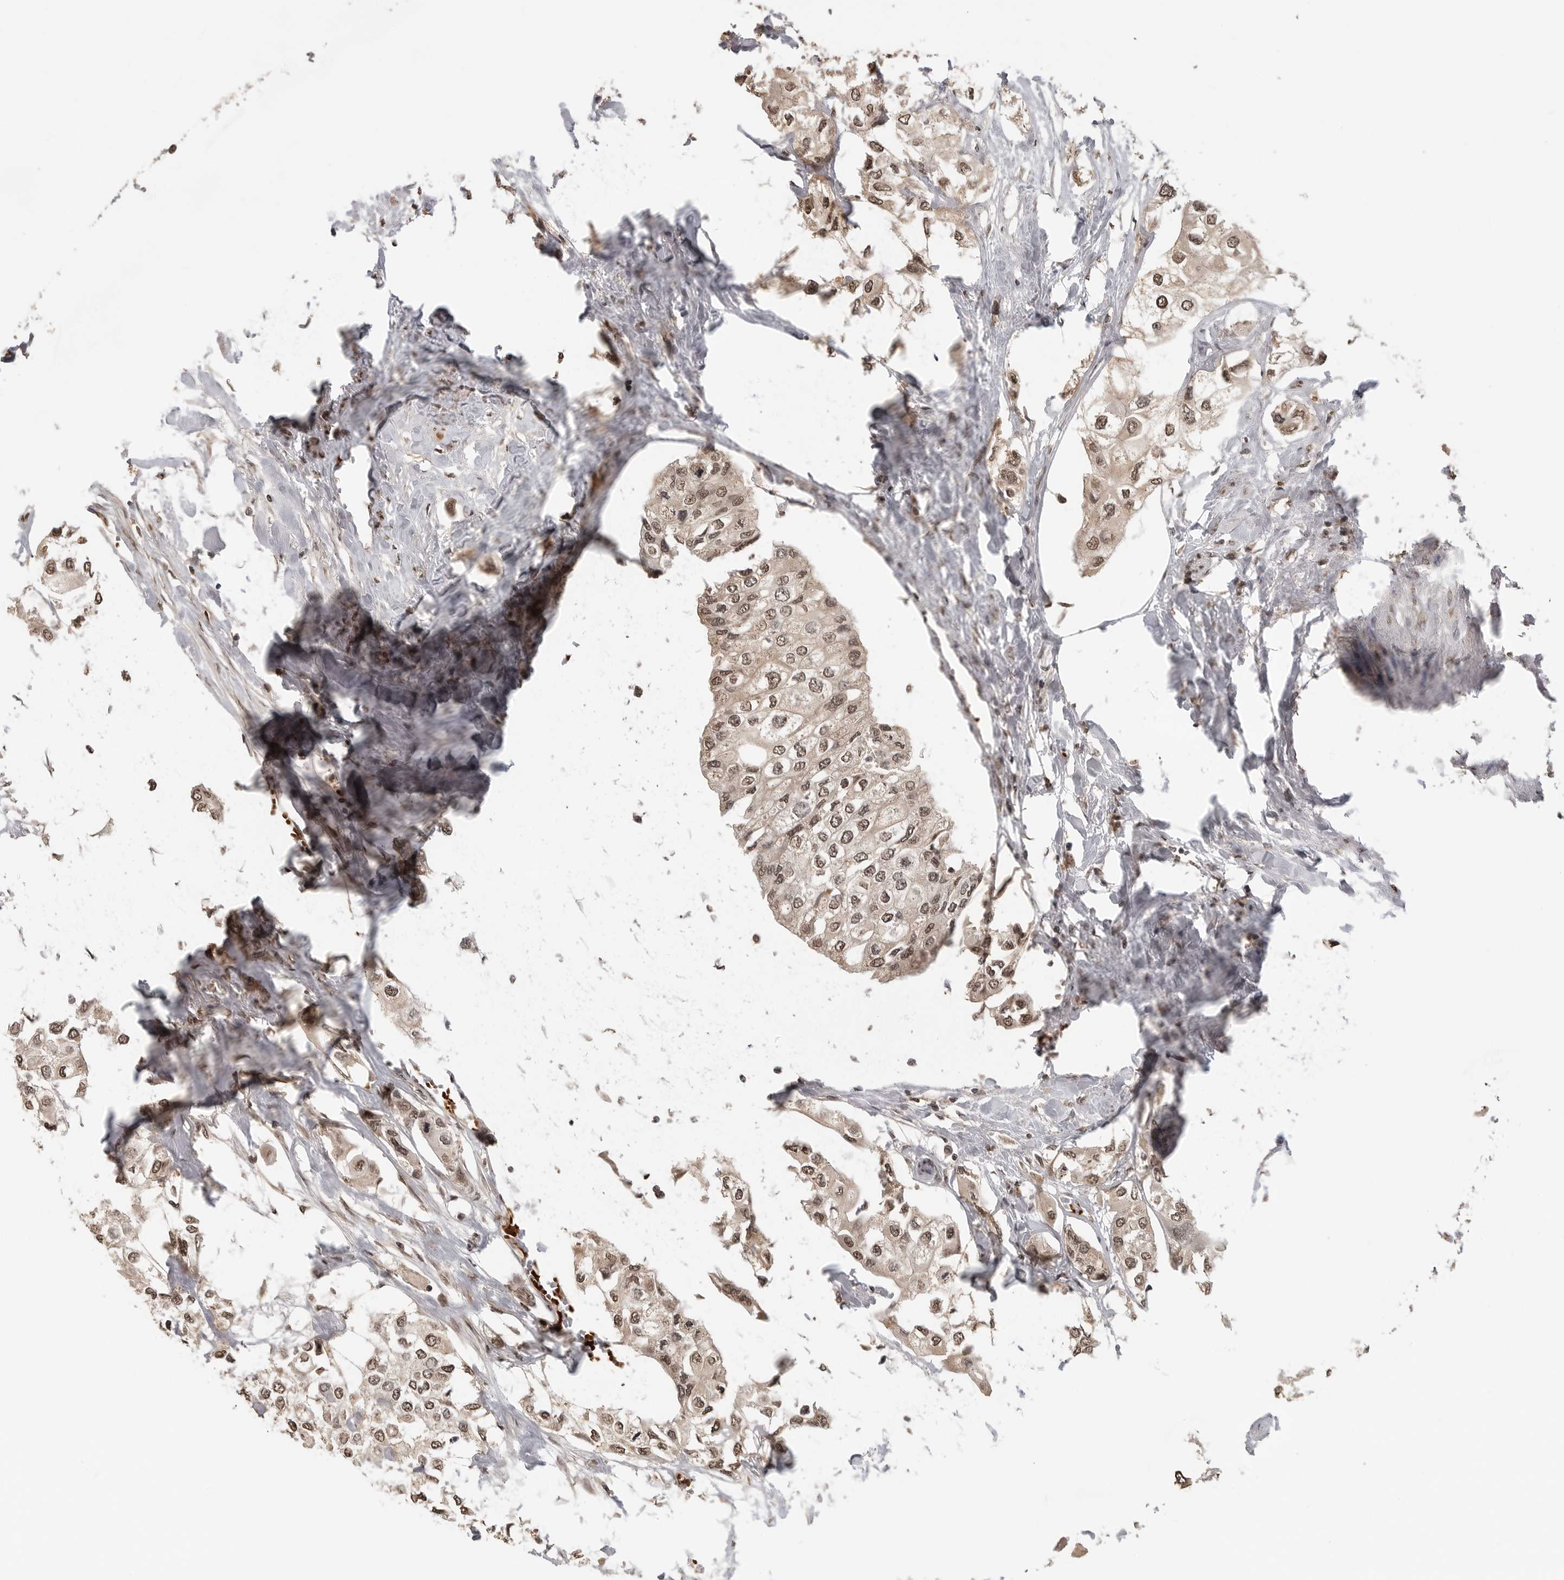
{"staining": {"intensity": "moderate", "quantity": ">75%", "location": "nuclear"}, "tissue": "urothelial cancer", "cell_type": "Tumor cells", "image_type": "cancer", "snomed": [{"axis": "morphology", "description": "Urothelial carcinoma, High grade"}, {"axis": "topography", "description": "Urinary bladder"}], "caption": "IHC photomicrograph of high-grade urothelial carcinoma stained for a protein (brown), which reveals medium levels of moderate nuclear staining in about >75% of tumor cells.", "gene": "CLOCK", "patient": {"sex": "male", "age": 64}}